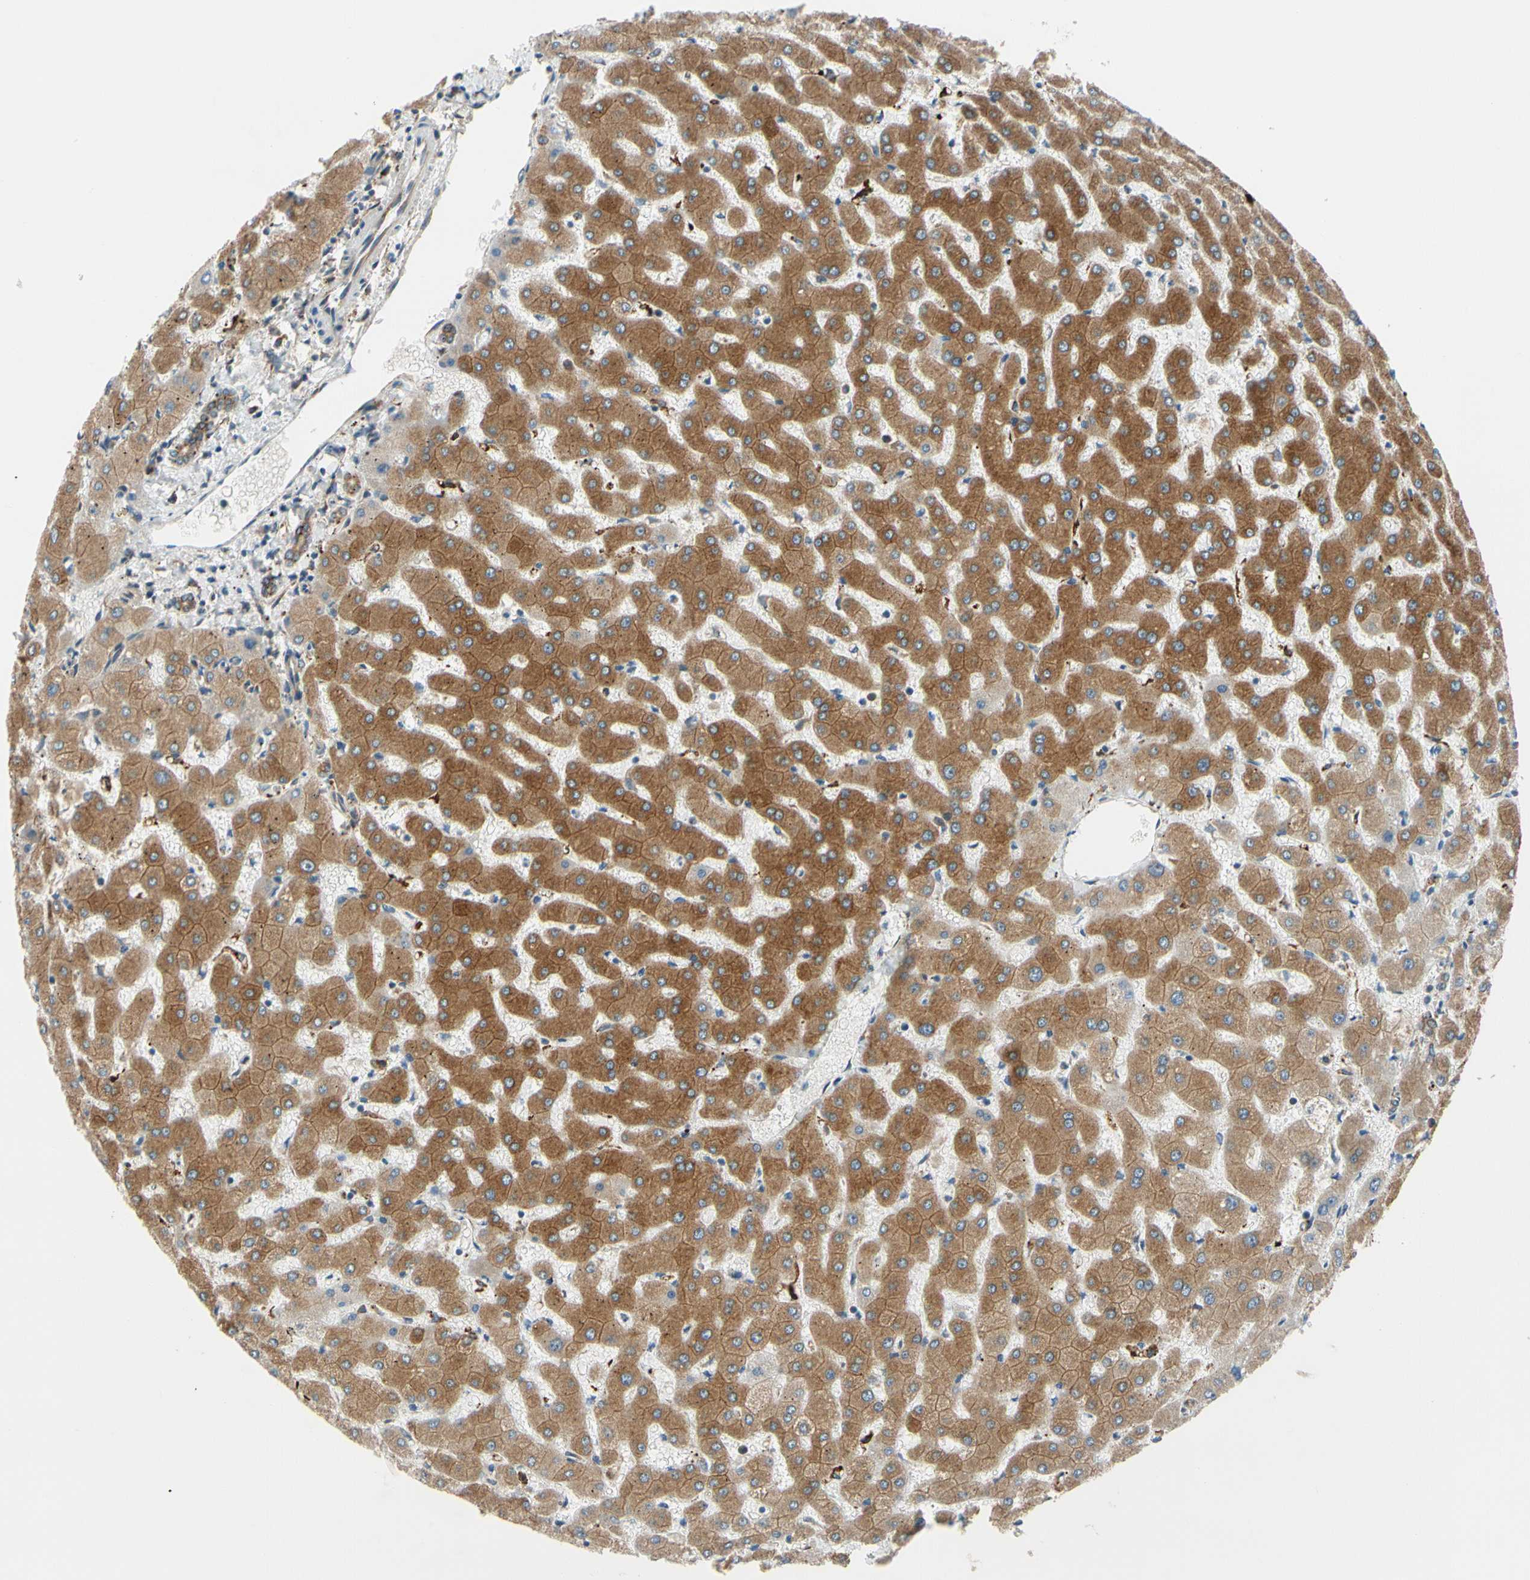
{"staining": {"intensity": "moderate", "quantity": ">75%", "location": "cytoplasmic/membranous"}, "tissue": "liver", "cell_type": "Cholangiocytes", "image_type": "normal", "snomed": [{"axis": "morphology", "description": "Normal tissue, NOS"}, {"axis": "topography", "description": "Liver"}], "caption": "A high-resolution photomicrograph shows IHC staining of normal liver, which reveals moderate cytoplasmic/membranous expression in about >75% of cholangiocytes. The staining was performed using DAB (3,3'-diaminobenzidine) to visualize the protein expression in brown, while the nuclei were stained in blue with hematoxylin (Magnification: 20x).", "gene": "CLCC1", "patient": {"sex": "female", "age": 63}}